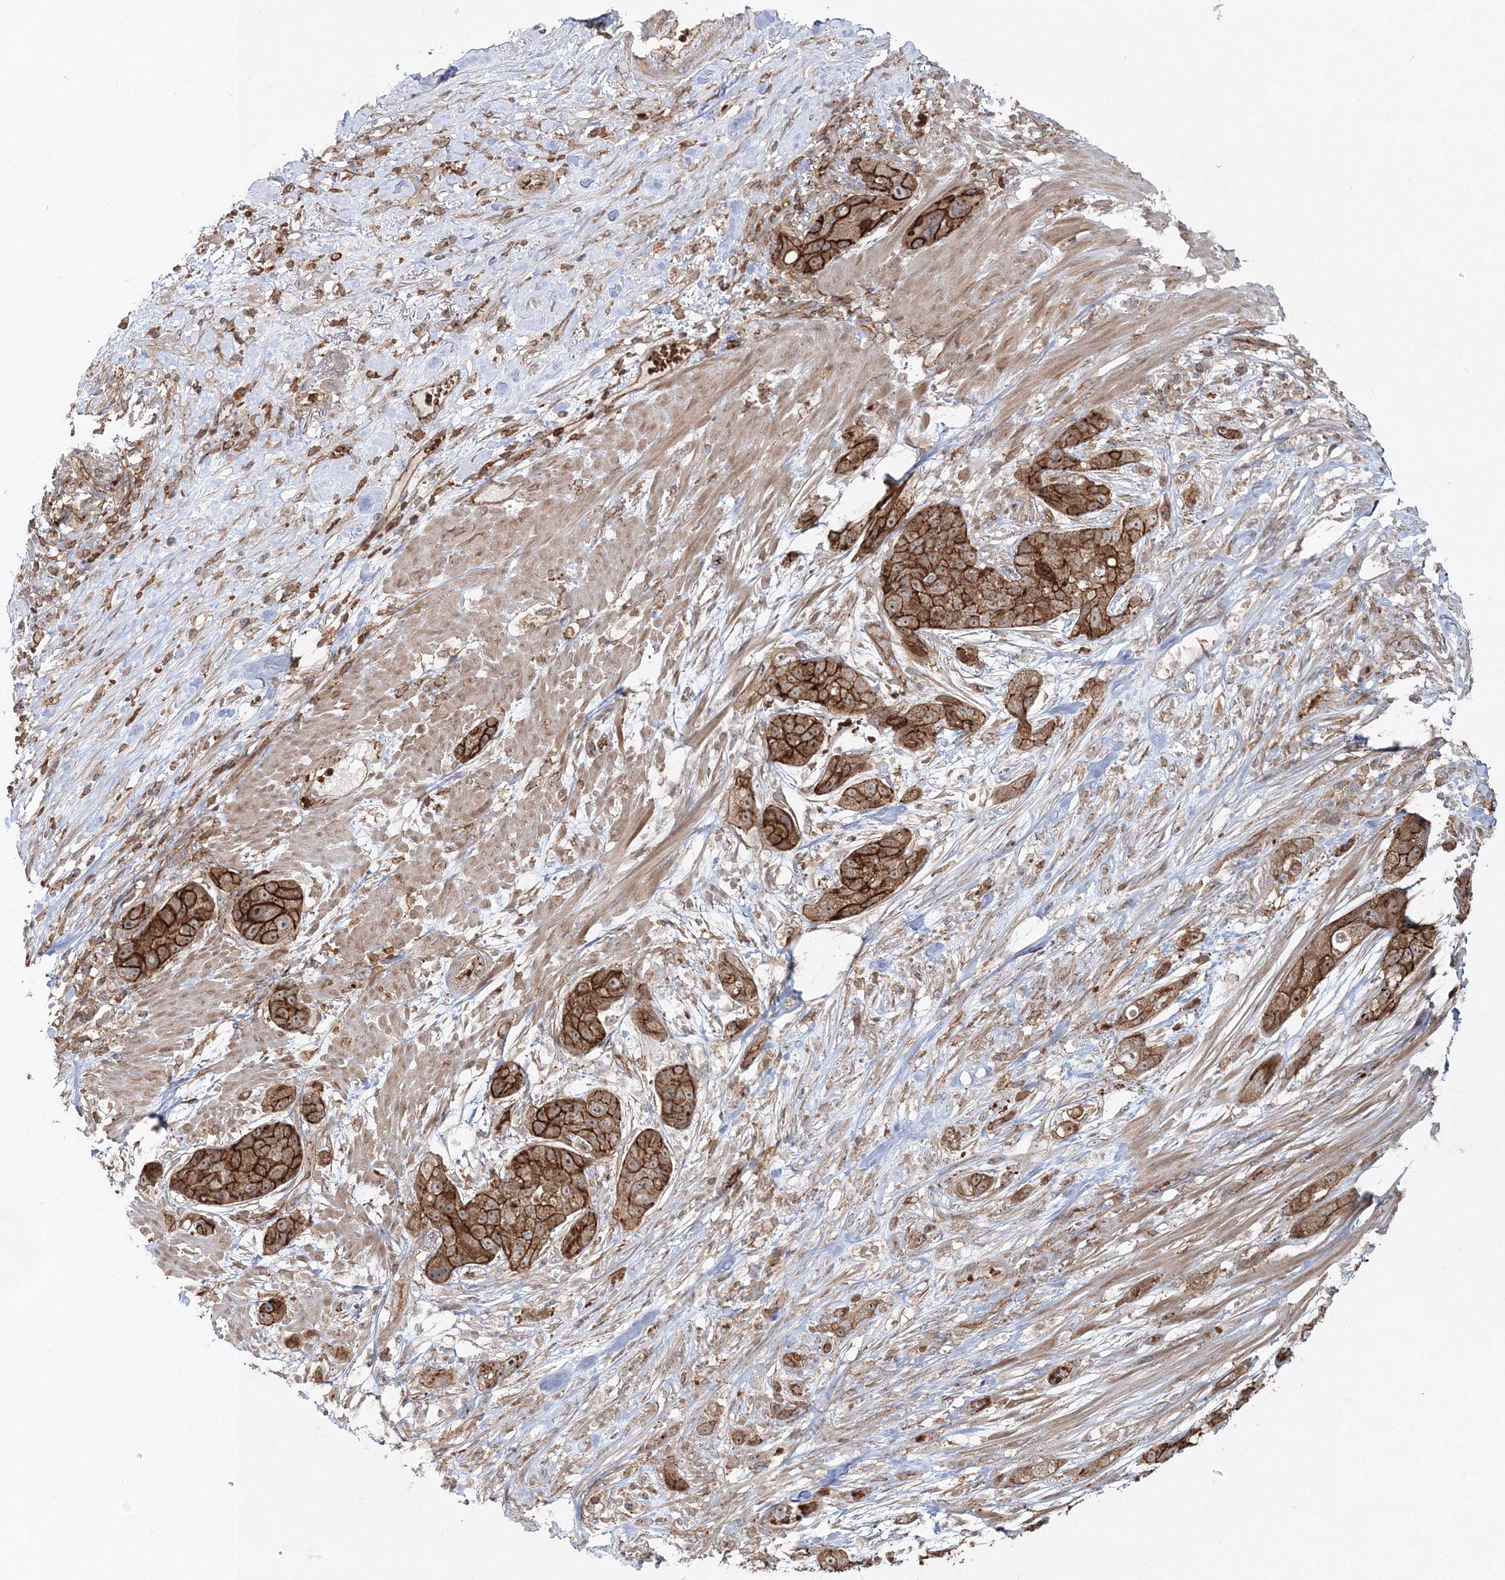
{"staining": {"intensity": "strong", "quantity": ">75%", "location": "cytoplasmic/membranous"}, "tissue": "pancreatic cancer", "cell_type": "Tumor cells", "image_type": "cancer", "snomed": [{"axis": "morphology", "description": "Adenocarcinoma, NOS"}, {"axis": "topography", "description": "Pancreas"}], "caption": "Strong cytoplasmic/membranous staining for a protein is identified in approximately >75% of tumor cells of pancreatic adenocarcinoma using IHC.", "gene": "PCBD2", "patient": {"sex": "female", "age": 78}}